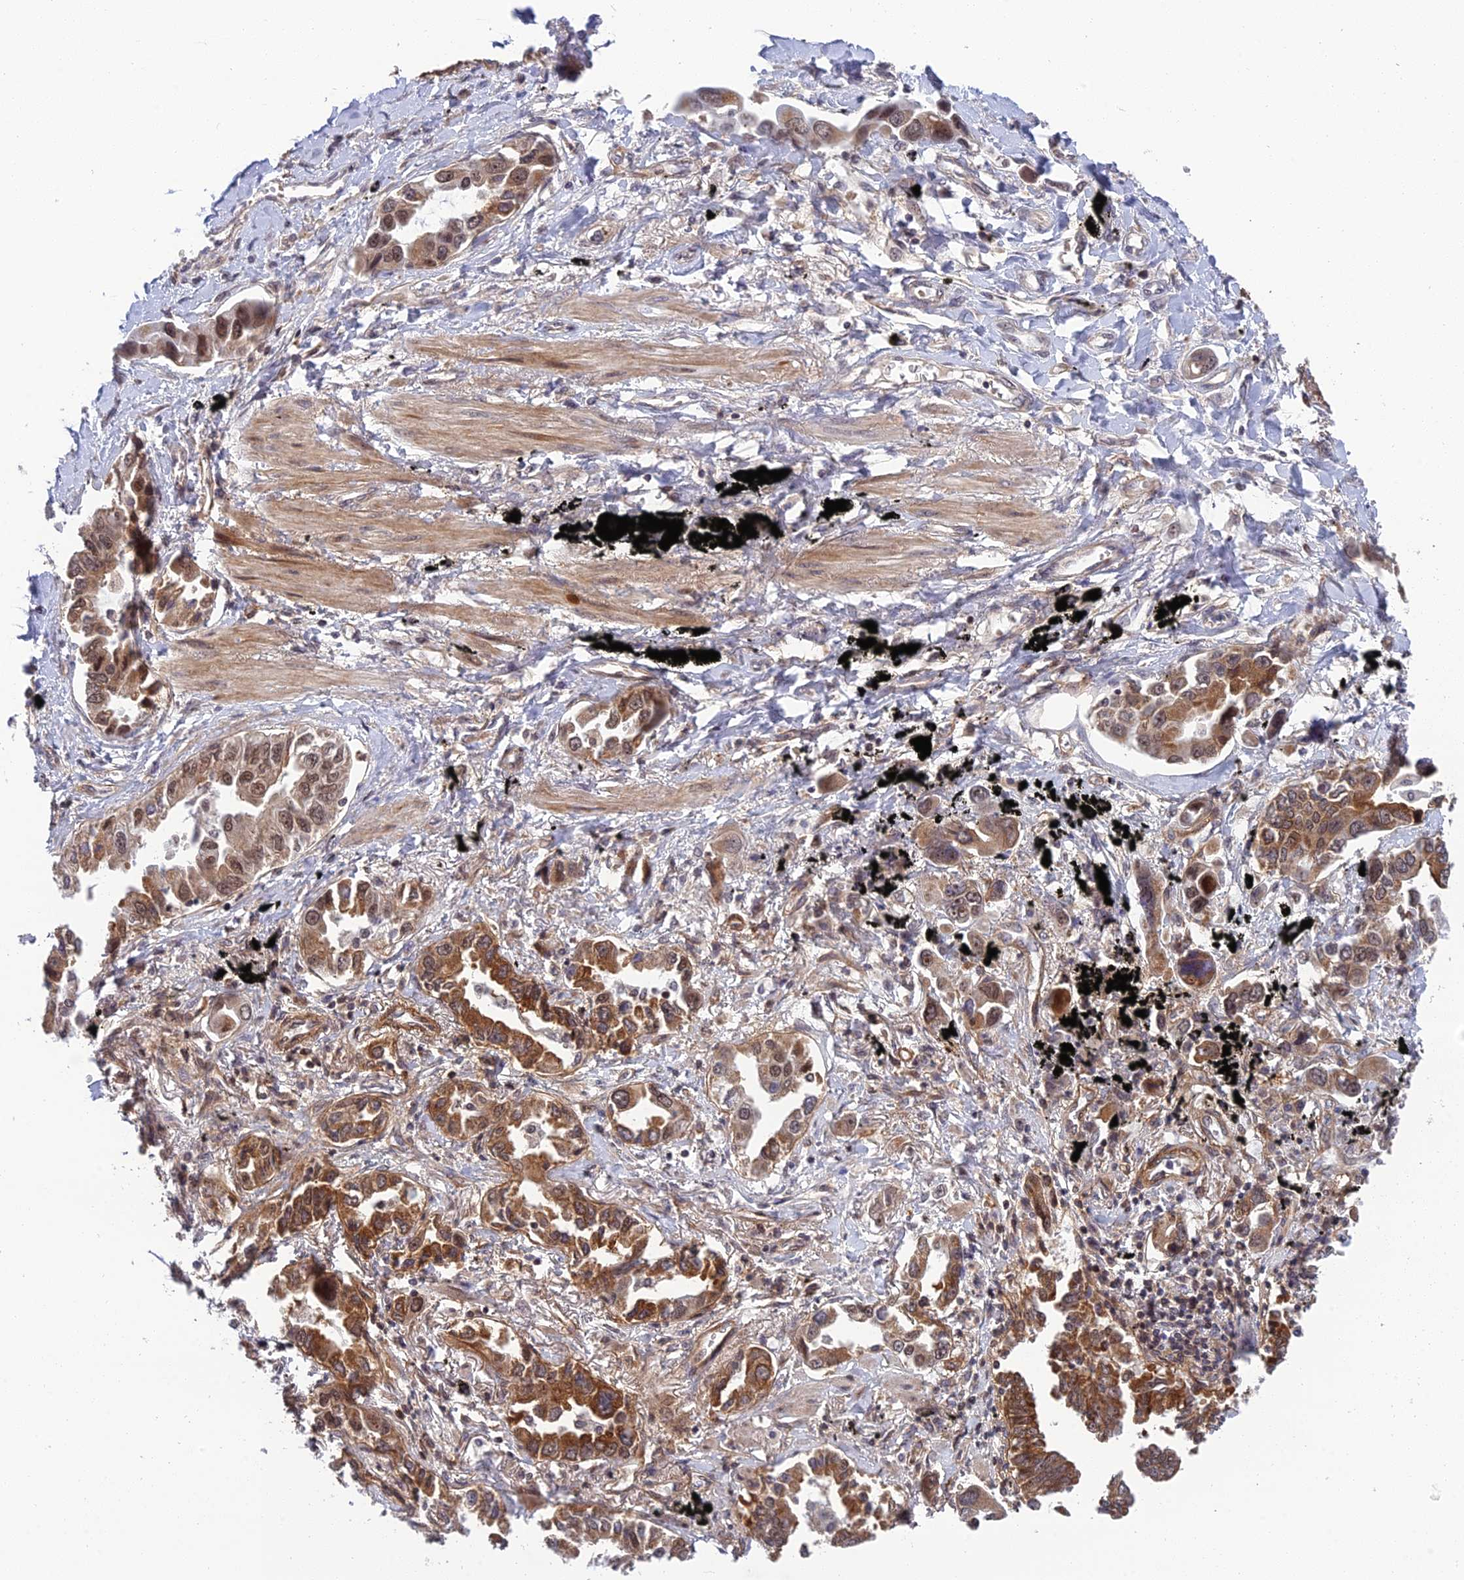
{"staining": {"intensity": "moderate", "quantity": ">75%", "location": "cytoplasmic/membranous,nuclear"}, "tissue": "lung cancer", "cell_type": "Tumor cells", "image_type": "cancer", "snomed": [{"axis": "morphology", "description": "Adenocarcinoma, NOS"}, {"axis": "topography", "description": "Lung"}], "caption": "A brown stain shows moderate cytoplasmic/membranous and nuclear positivity of a protein in lung adenocarcinoma tumor cells. Using DAB (3,3'-diaminobenzidine) (brown) and hematoxylin (blue) stains, captured at high magnification using brightfield microscopy.", "gene": "REXO1", "patient": {"sex": "male", "age": 67}}